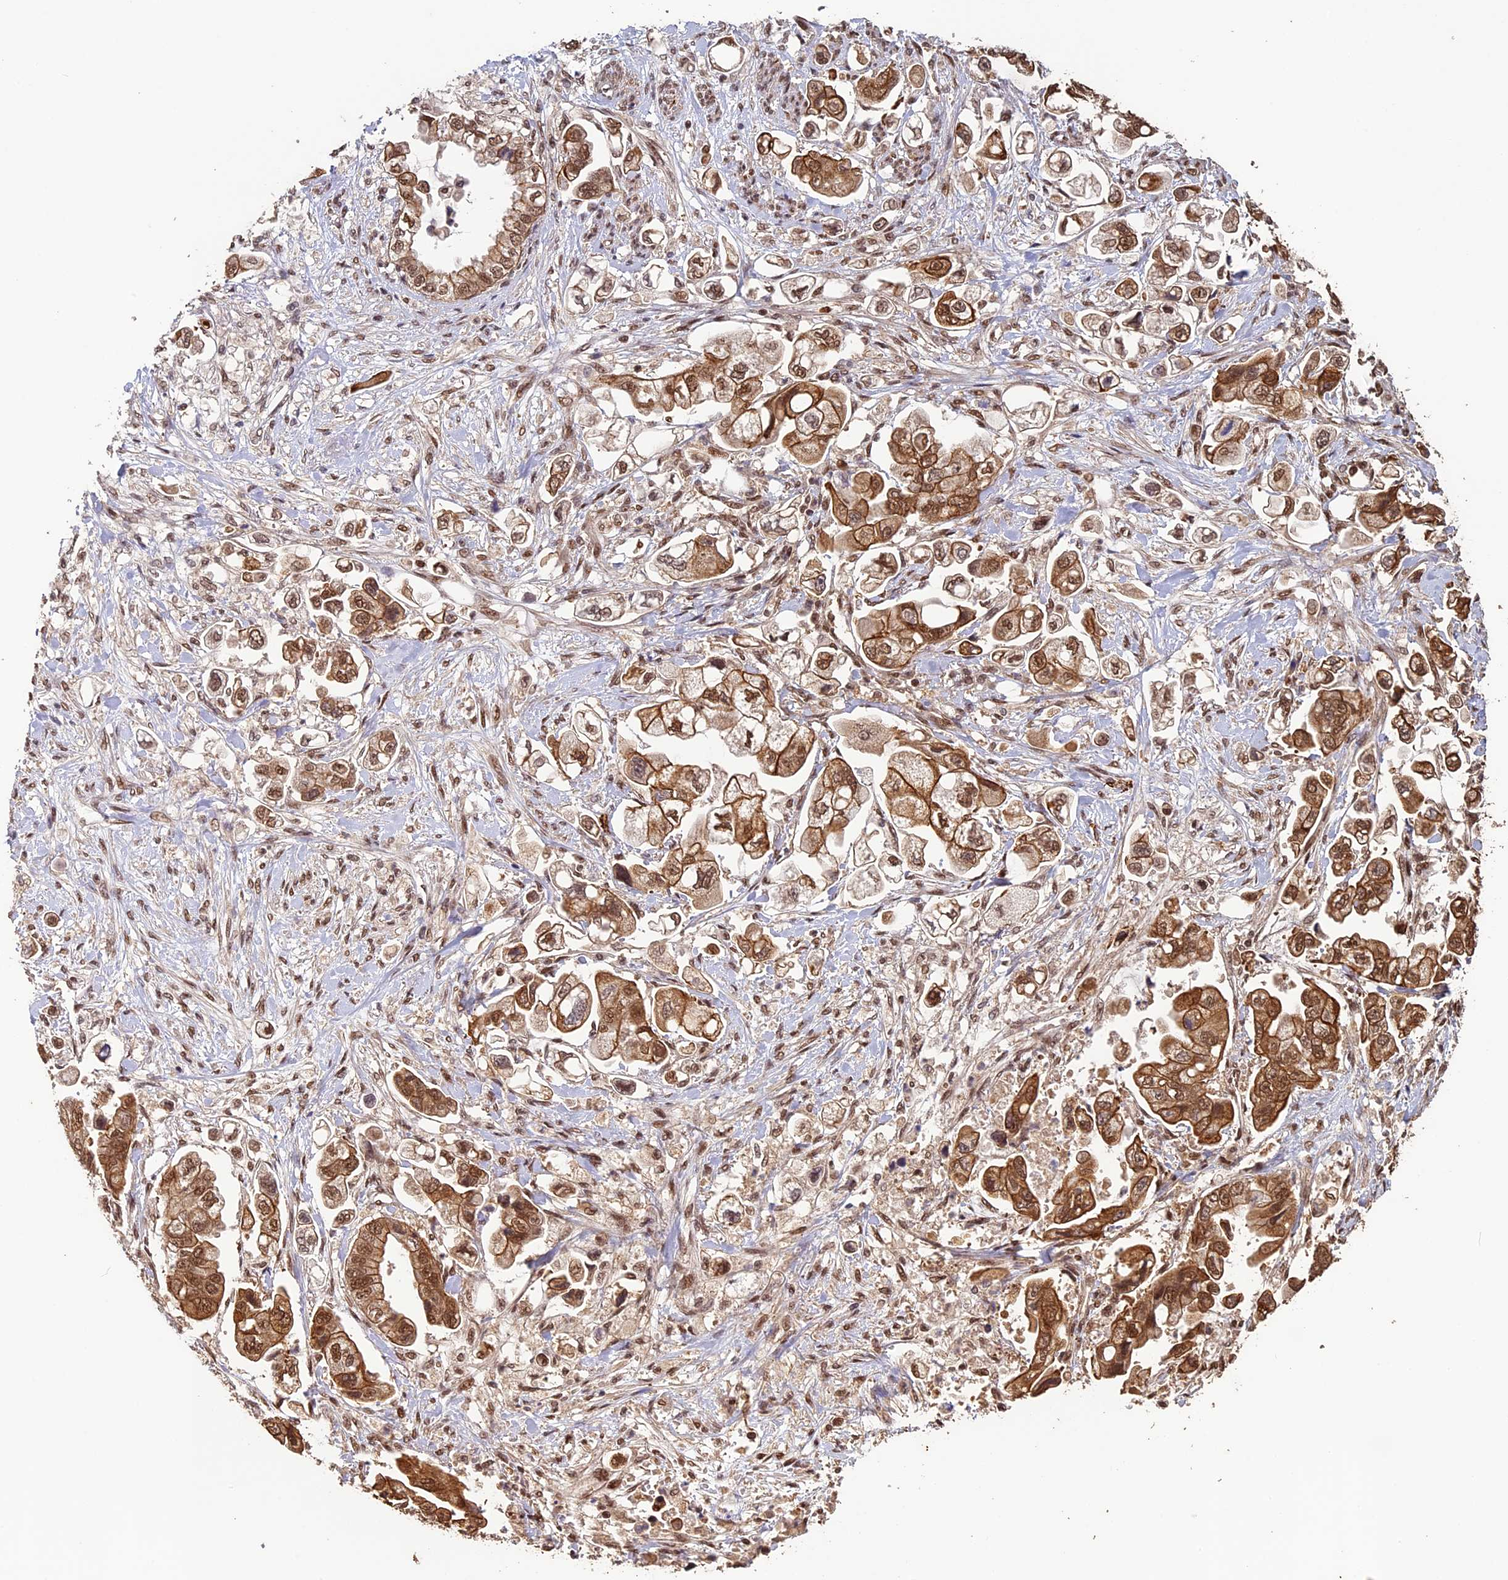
{"staining": {"intensity": "strong", "quantity": ">75%", "location": "cytoplasmic/membranous,nuclear"}, "tissue": "stomach cancer", "cell_type": "Tumor cells", "image_type": "cancer", "snomed": [{"axis": "morphology", "description": "Adenocarcinoma, NOS"}, {"axis": "topography", "description": "Stomach"}], "caption": "Immunohistochemistry micrograph of adenocarcinoma (stomach) stained for a protein (brown), which shows high levels of strong cytoplasmic/membranous and nuclear positivity in about >75% of tumor cells.", "gene": "NAE1", "patient": {"sex": "male", "age": 62}}